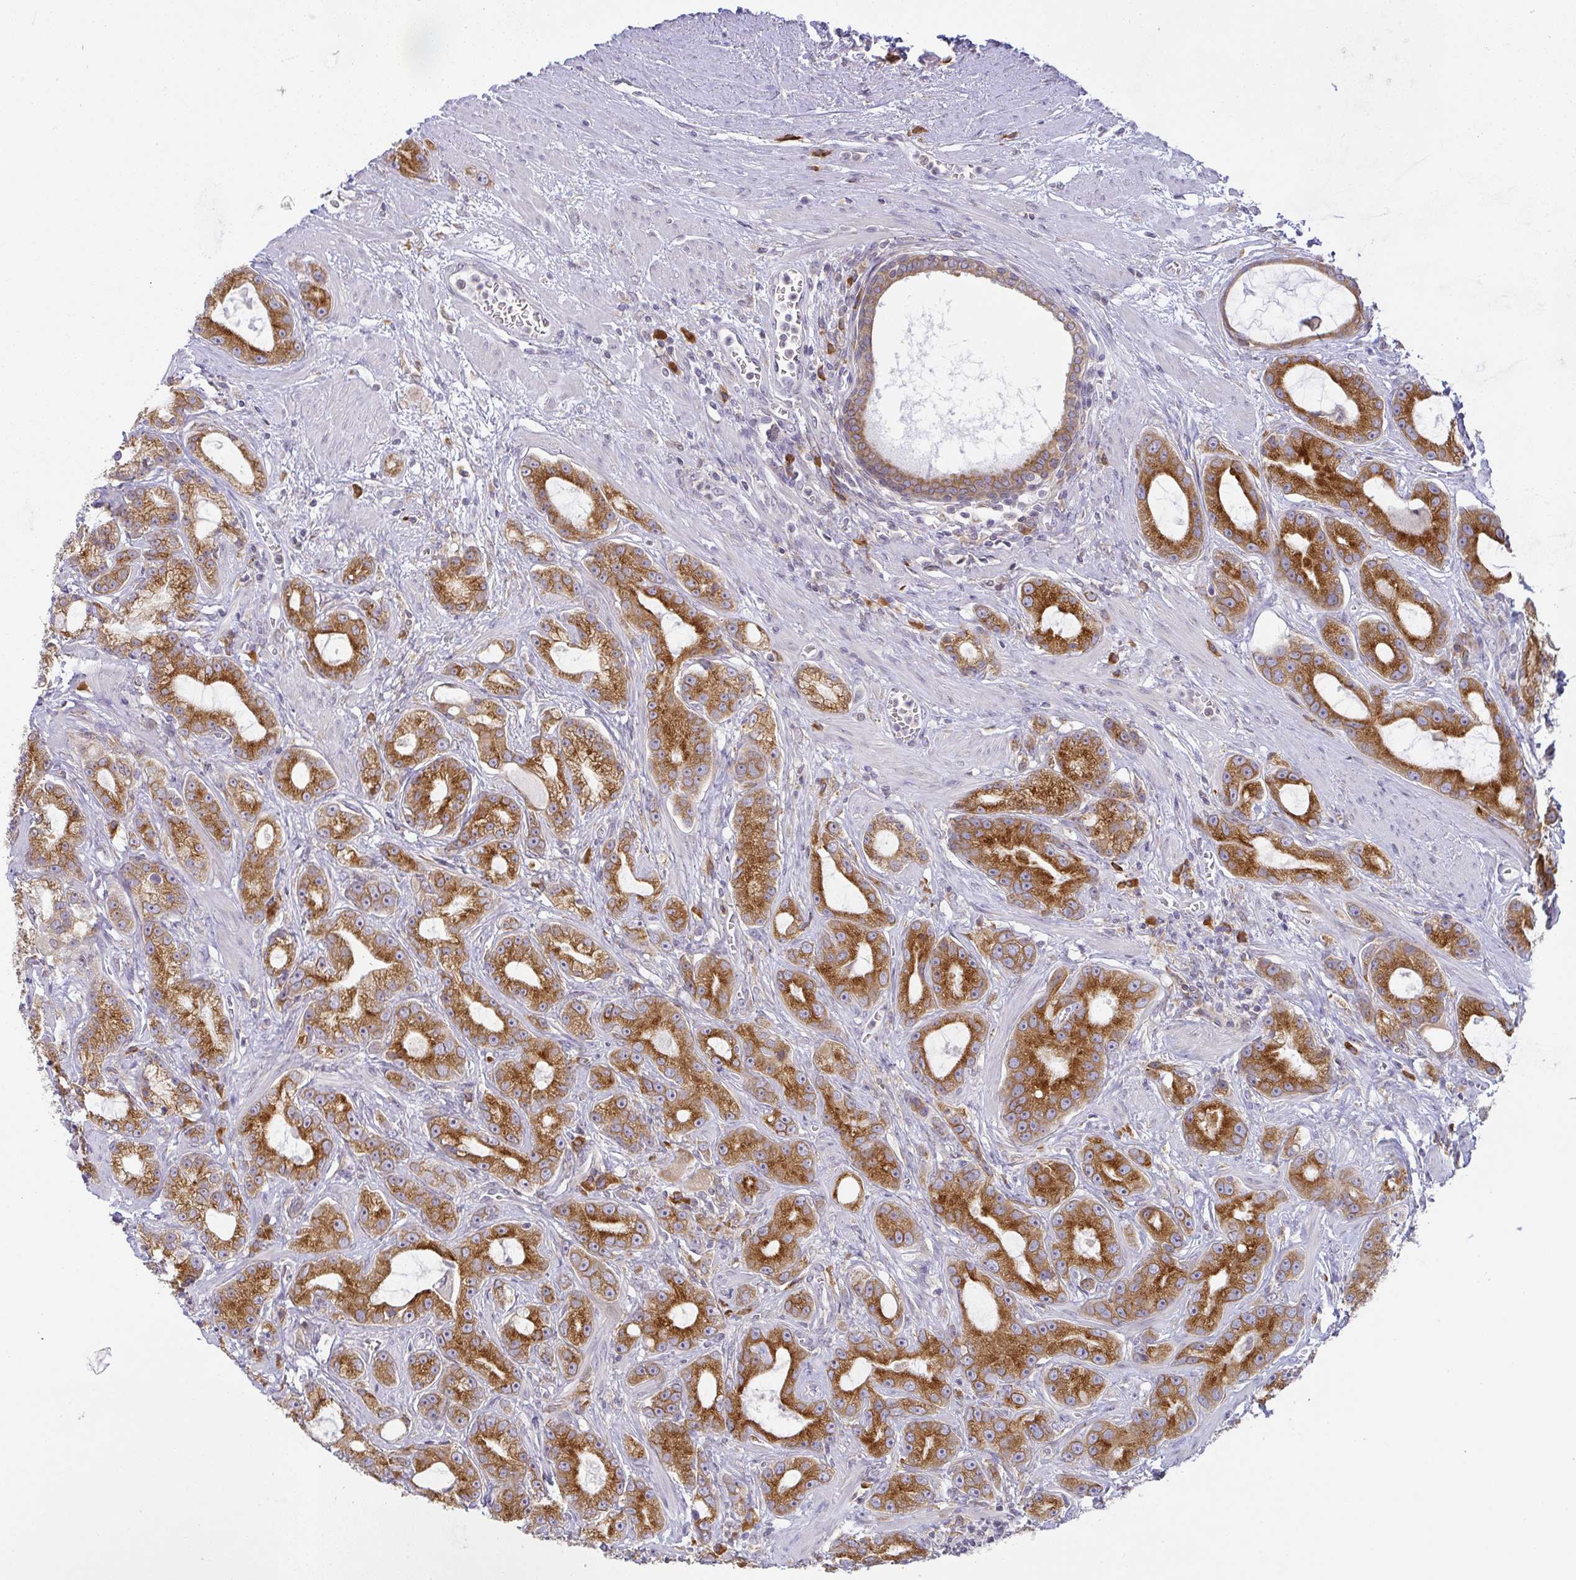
{"staining": {"intensity": "strong", "quantity": ">75%", "location": "cytoplasmic/membranous"}, "tissue": "prostate cancer", "cell_type": "Tumor cells", "image_type": "cancer", "snomed": [{"axis": "morphology", "description": "Adenocarcinoma, High grade"}, {"axis": "topography", "description": "Prostate"}], "caption": "Immunohistochemistry (IHC) photomicrograph of human prostate cancer stained for a protein (brown), which demonstrates high levels of strong cytoplasmic/membranous positivity in approximately >75% of tumor cells.", "gene": "DERL2", "patient": {"sex": "male", "age": 65}}